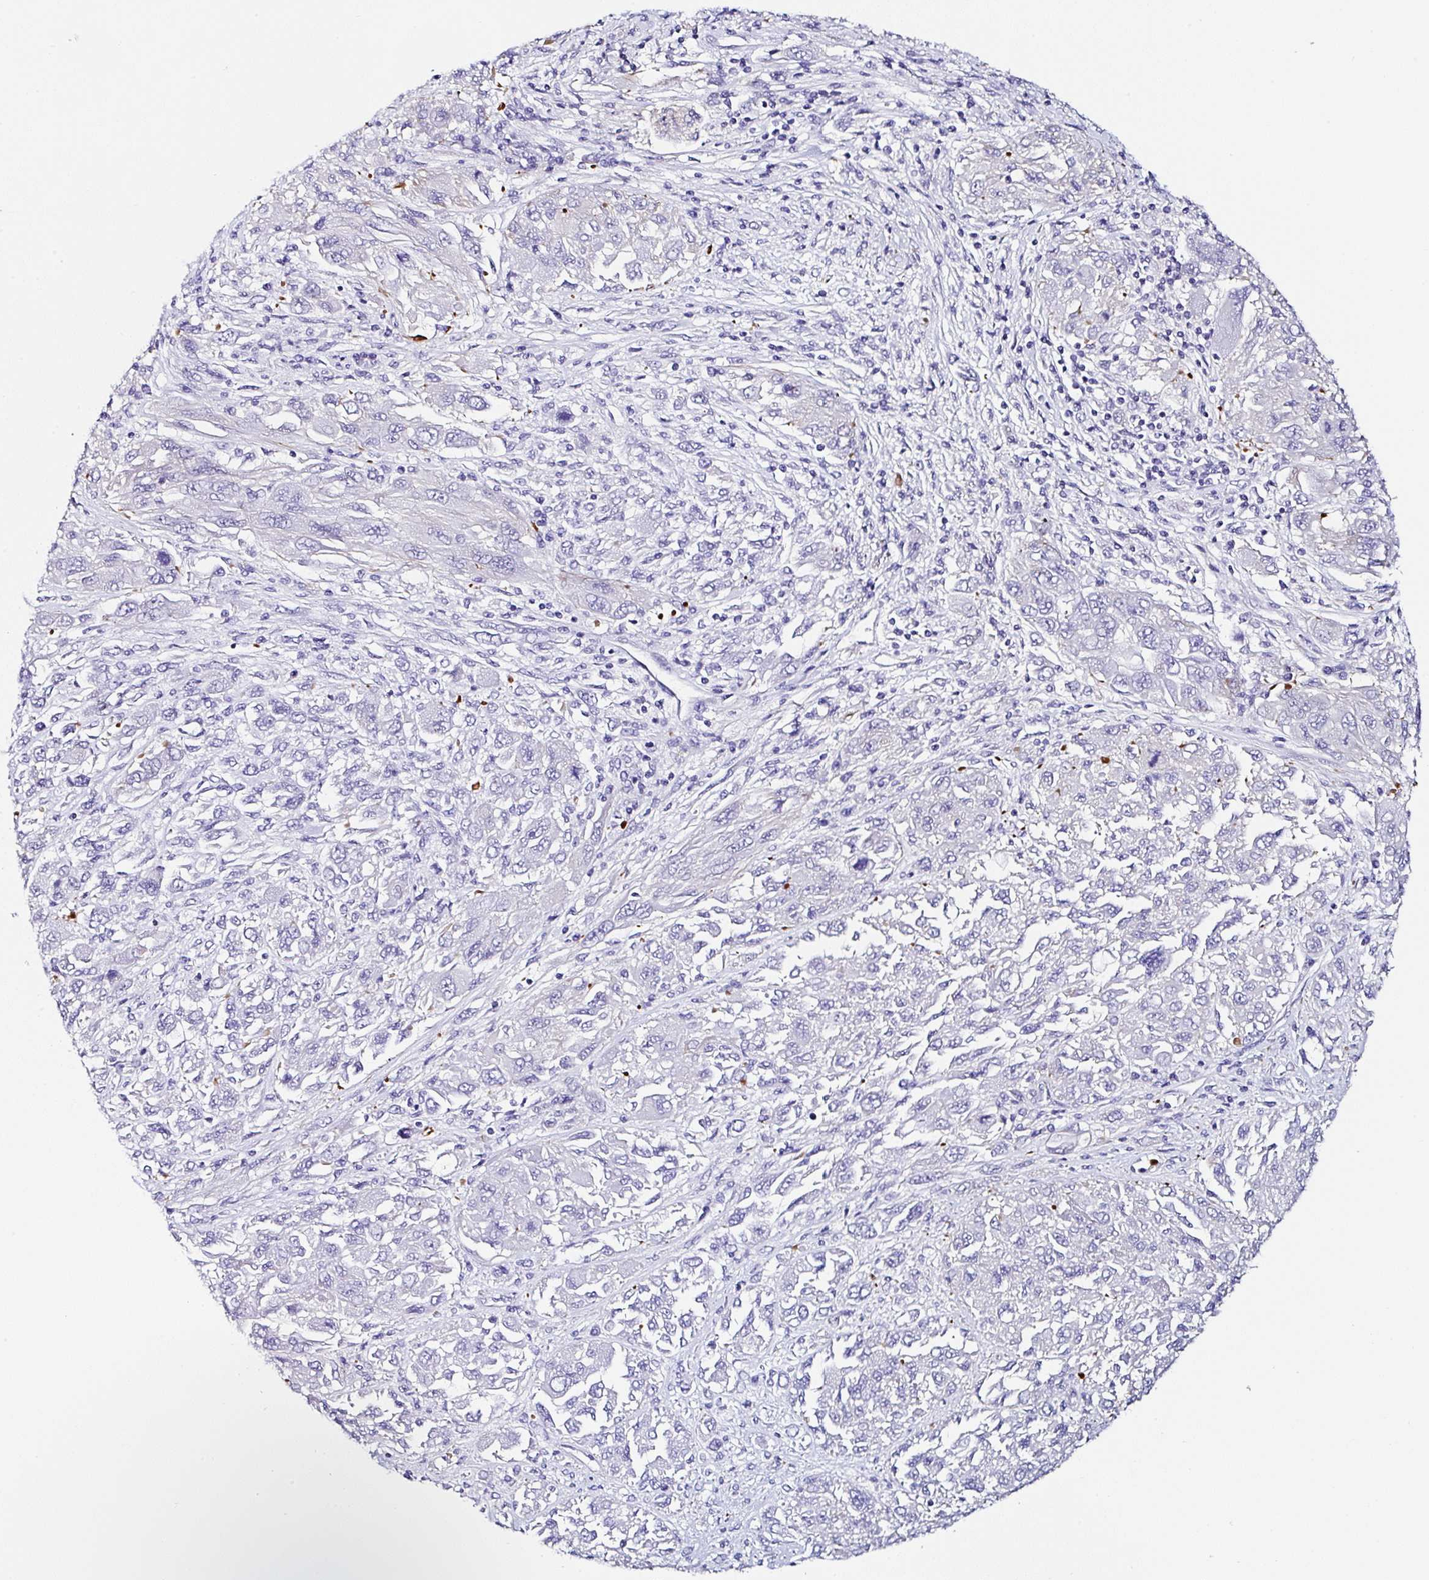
{"staining": {"intensity": "negative", "quantity": "none", "location": "none"}, "tissue": "melanoma", "cell_type": "Tumor cells", "image_type": "cancer", "snomed": [{"axis": "morphology", "description": "Malignant melanoma, NOS"}, {"axis": "topography", "description": "Skin"}], "caption": "There is no significant staining in tumor cells of melanoma.", "gene": "TMPRSS11E", "patient": {"sex": "female", "age": 91}}